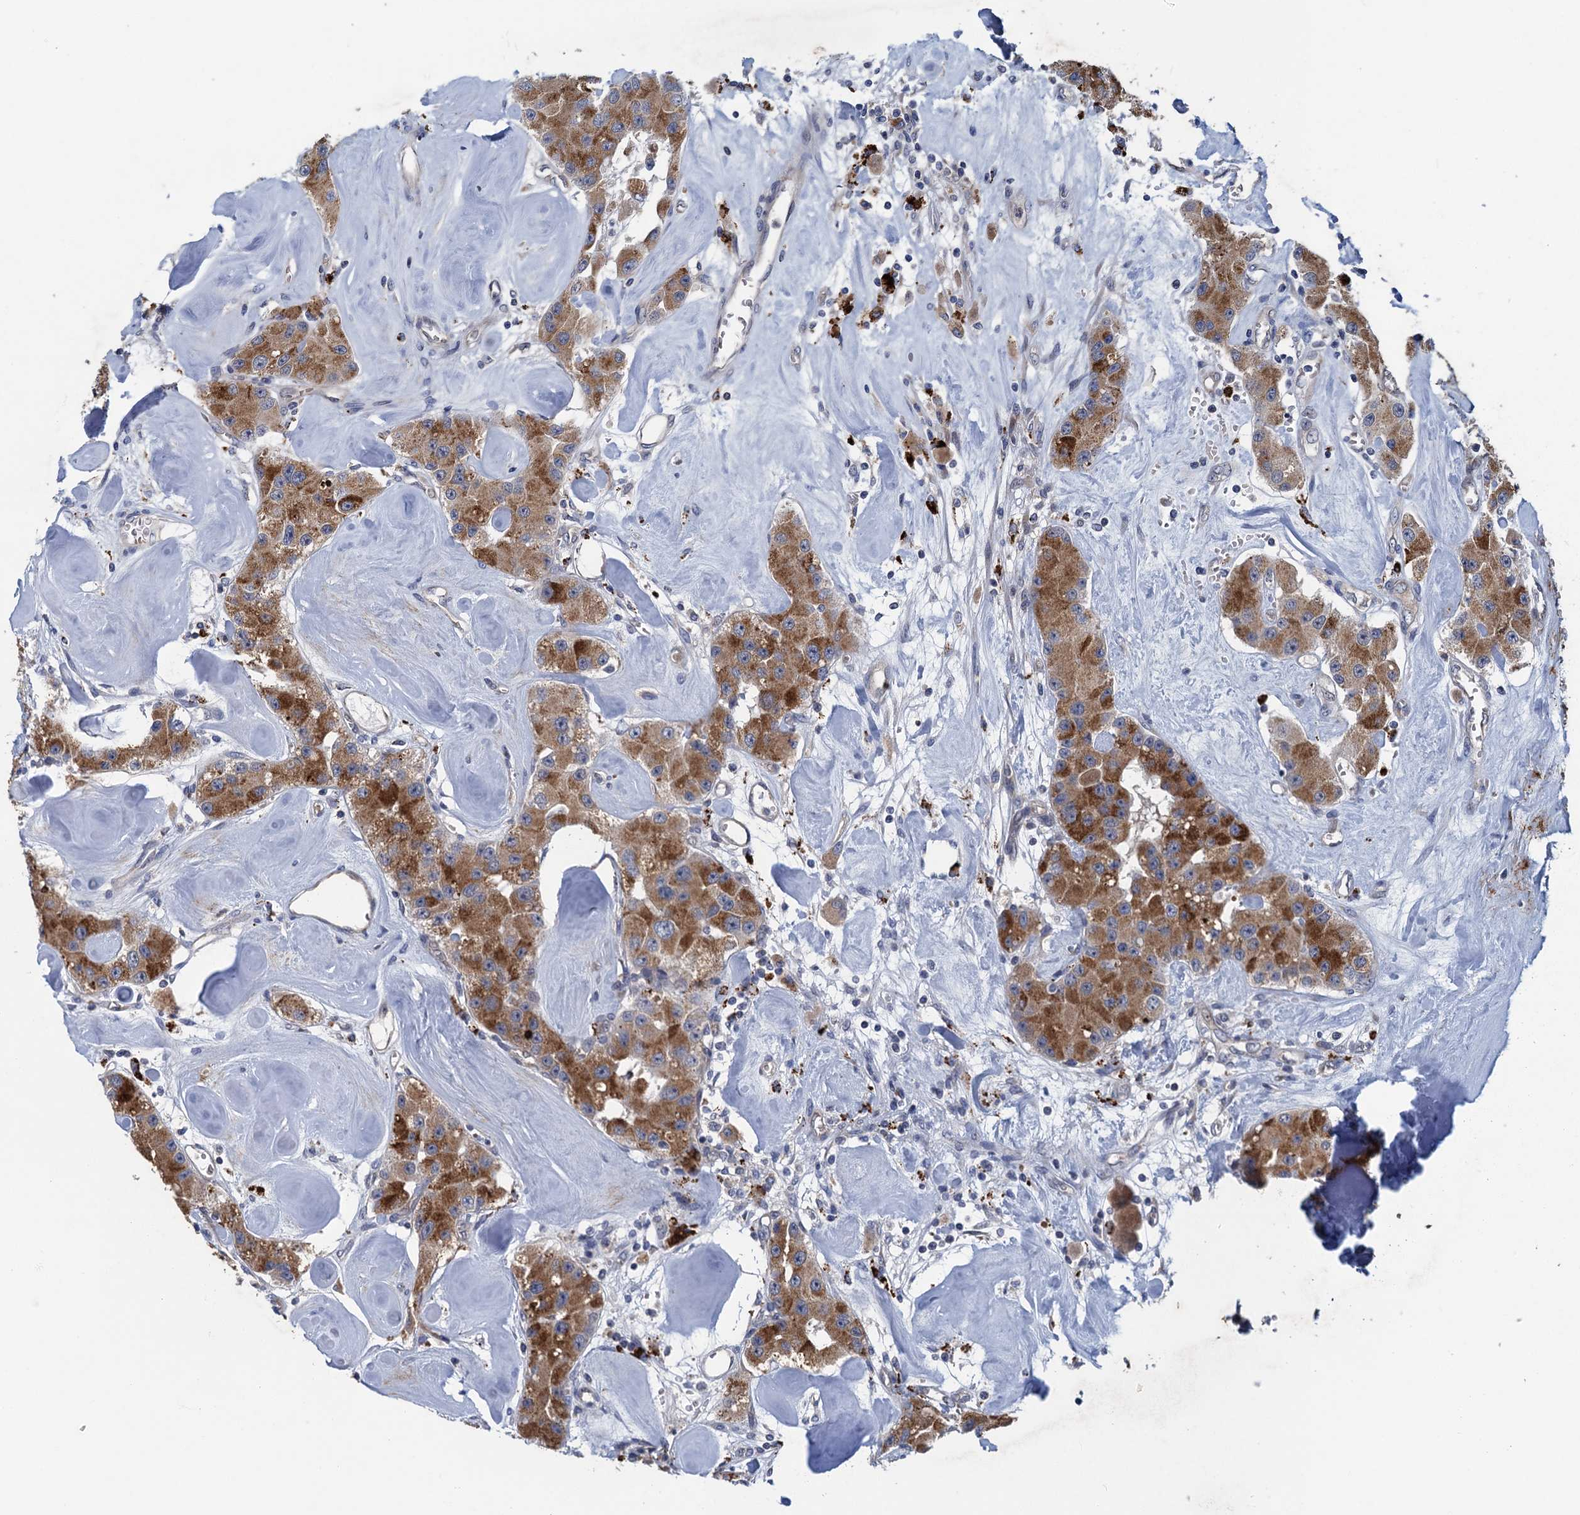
{"staining": {"intensity": "strong", "quantity": ">75%", "location": "cytoplasmic/membranous"}, "tissue": "carcinoid", "cell_type": "Tumor cells", "image_type": "cancer", "snomed": [{"axis": "morphology", "description": "Carcinoid, malignant, NOS"}, {"axis": "topography", "description": "Pancreas"}], "caption": "A high-resolution histopathology image shows immunohistochemistry staining of malignant carcinoid, which reveals strong cytoplasmic/membranous positivity in about >75% of tumor cells. The staining is performed using DAB (3,3'-diaminobenzidine) brown chromogen to label protein expression. The nuclei are counter-stained blue using hematoxylin.", "gene": "KBTBD8", "patient": {"sex": "male", "age": 41}}